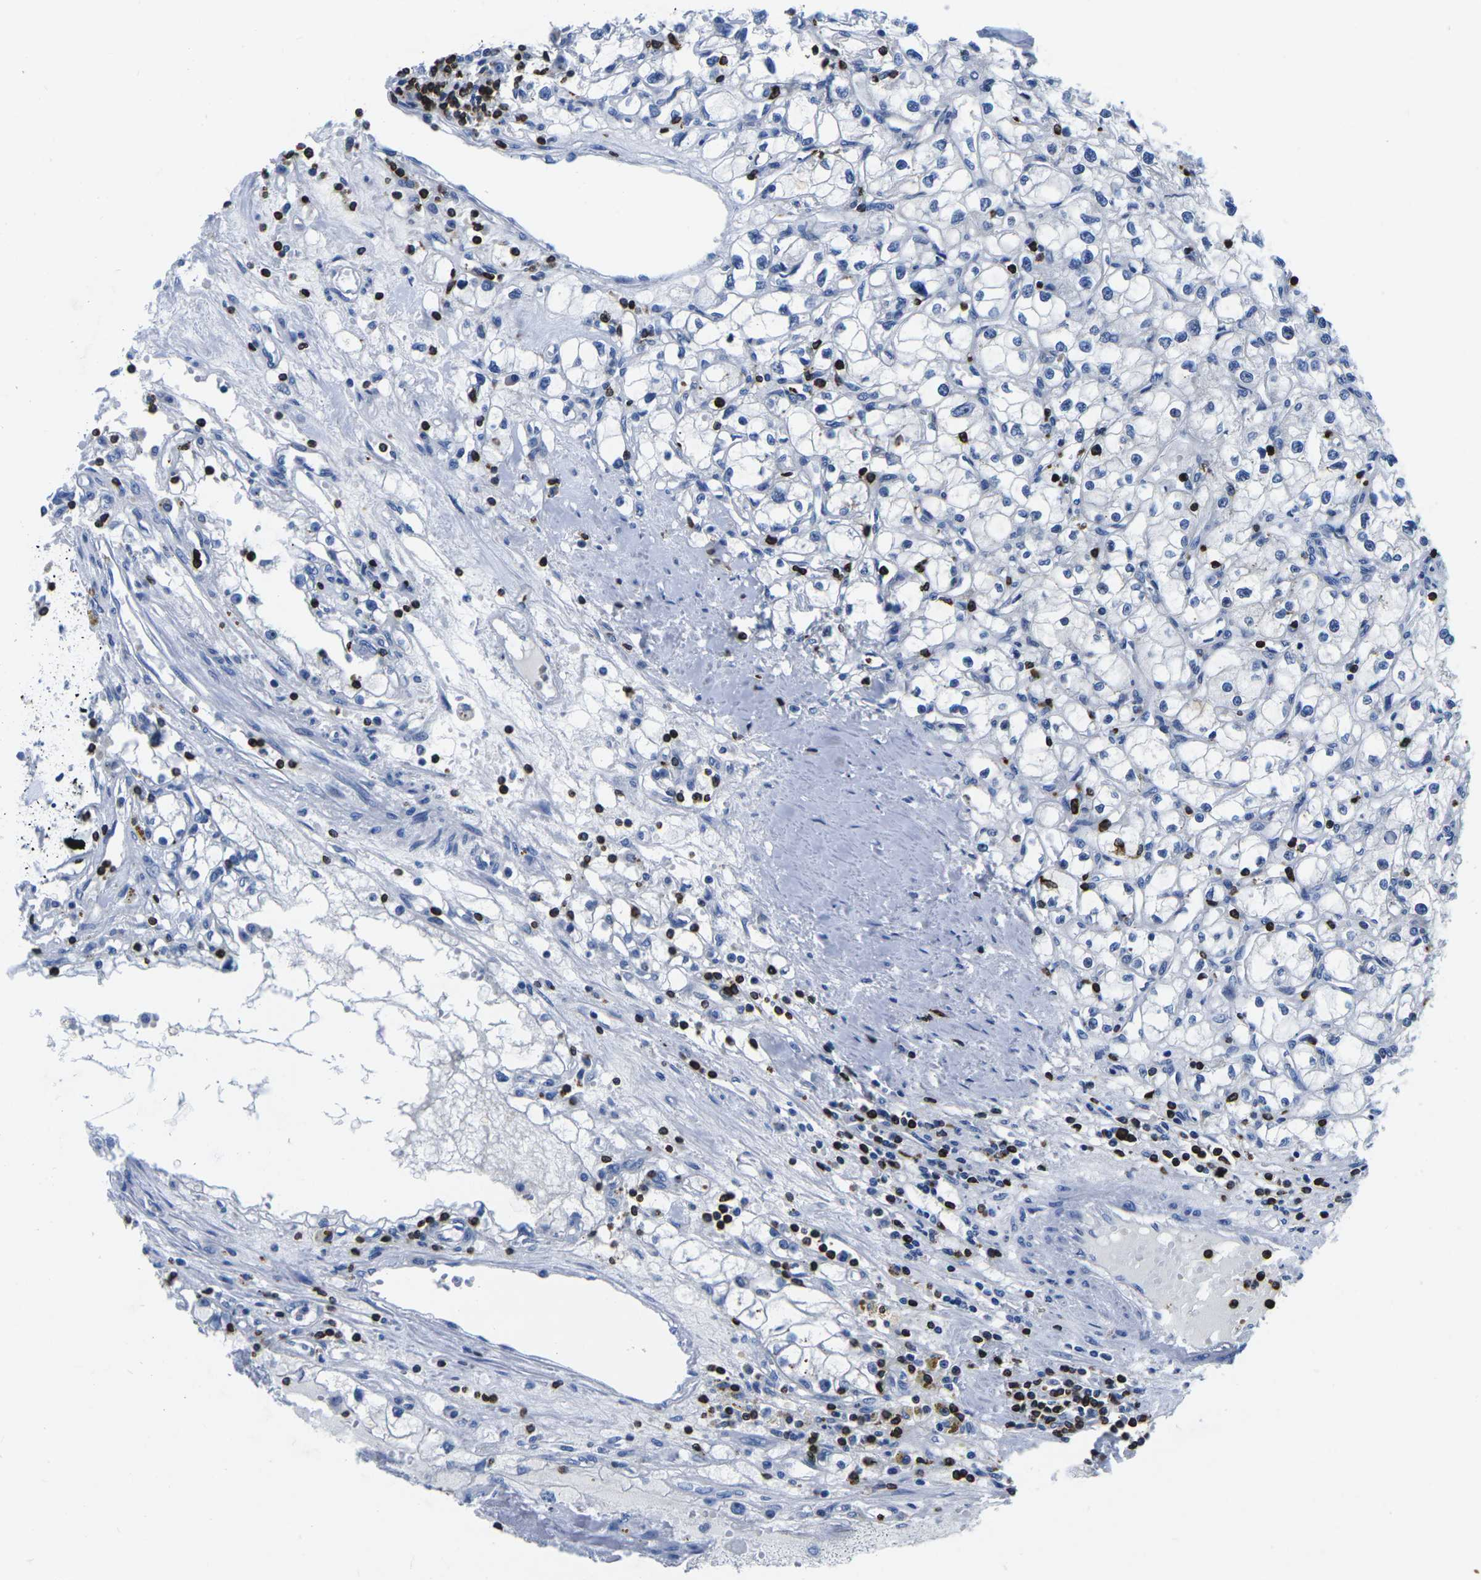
{"staining": {"intensity": "negative", "quantity": "none", "location": "none"}, "tissue": "renal cancer", "cell_type": "Tumor cells", "image_type": "cancer", "snomed": [{"axis": "morphology", "description": "Adenocarcinoma, NOS"}, {"axis": "topography", "description": "Kidney"}], "caption": "Immunohistochemistry (IHC) micrograph of renal cancer stained for a protein (brown), which shows no staining in tumor cells.", "gene": "CTSW", "patient": {"sex": "male", "age": 56}}